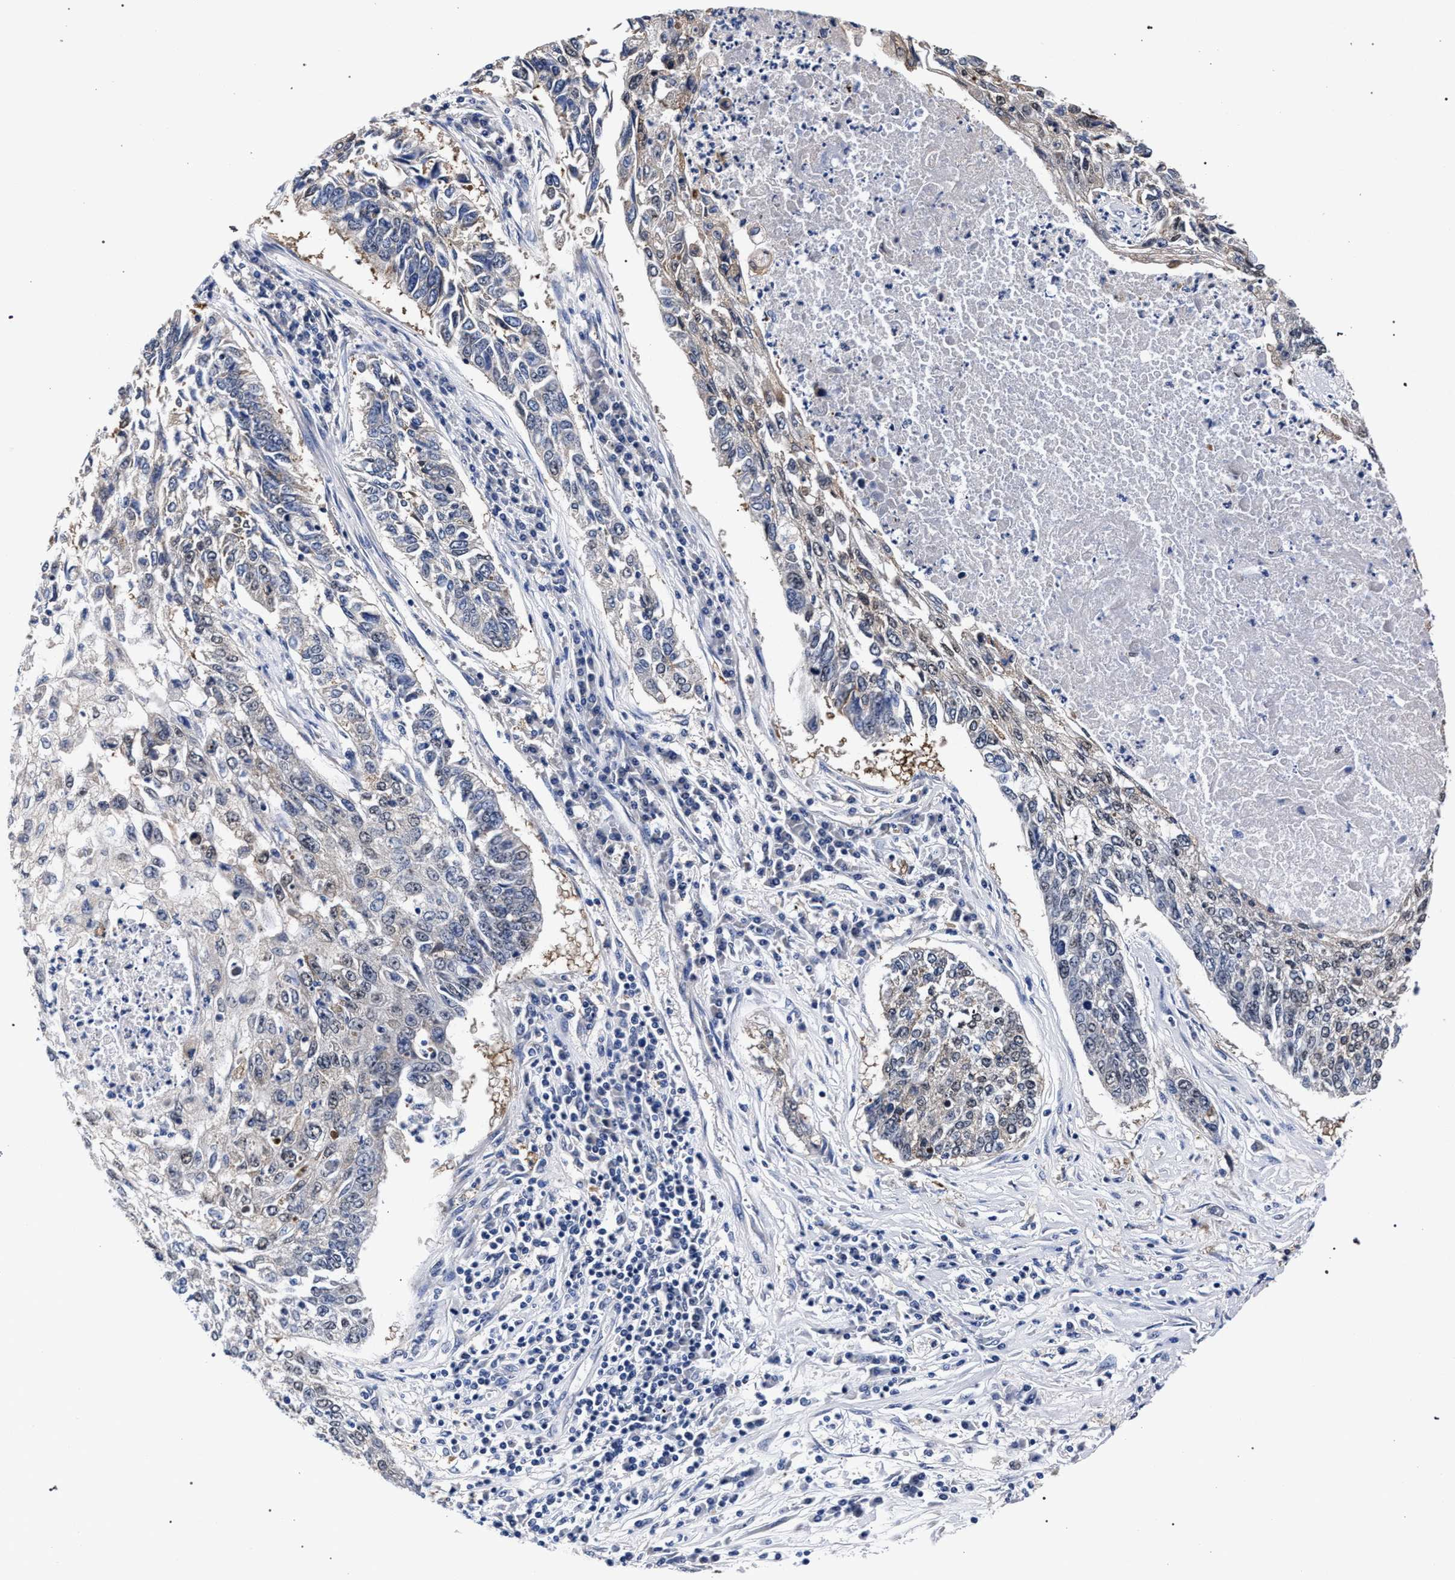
{"staining": {"intensity": "weak", "quantity": "<25%", "location": "cytoplasmic/membranous"}, "tissue": "lung cancer", "cell_type": "Tumor cells", "image_type": "cancer", "snomed": [{"axis": "morphology", "description": "Normal tissue, NOS"}, {"axis": "morphology", "description": "Squamous cell carcinoma, NOS"}, {"axis": "topography", "description": "Cartilage tissue"}, {"axis": "topography", "description": "Bronchus"}, {"axis": "topography", "description": "Lung"}], "caption": "Squamous cell carcinoma (lung) was stained to show a protein in brown. There is no significant expression in tumor cells.", "gene": "RBM33", "patient": {"sex": "female", "age": 49}}